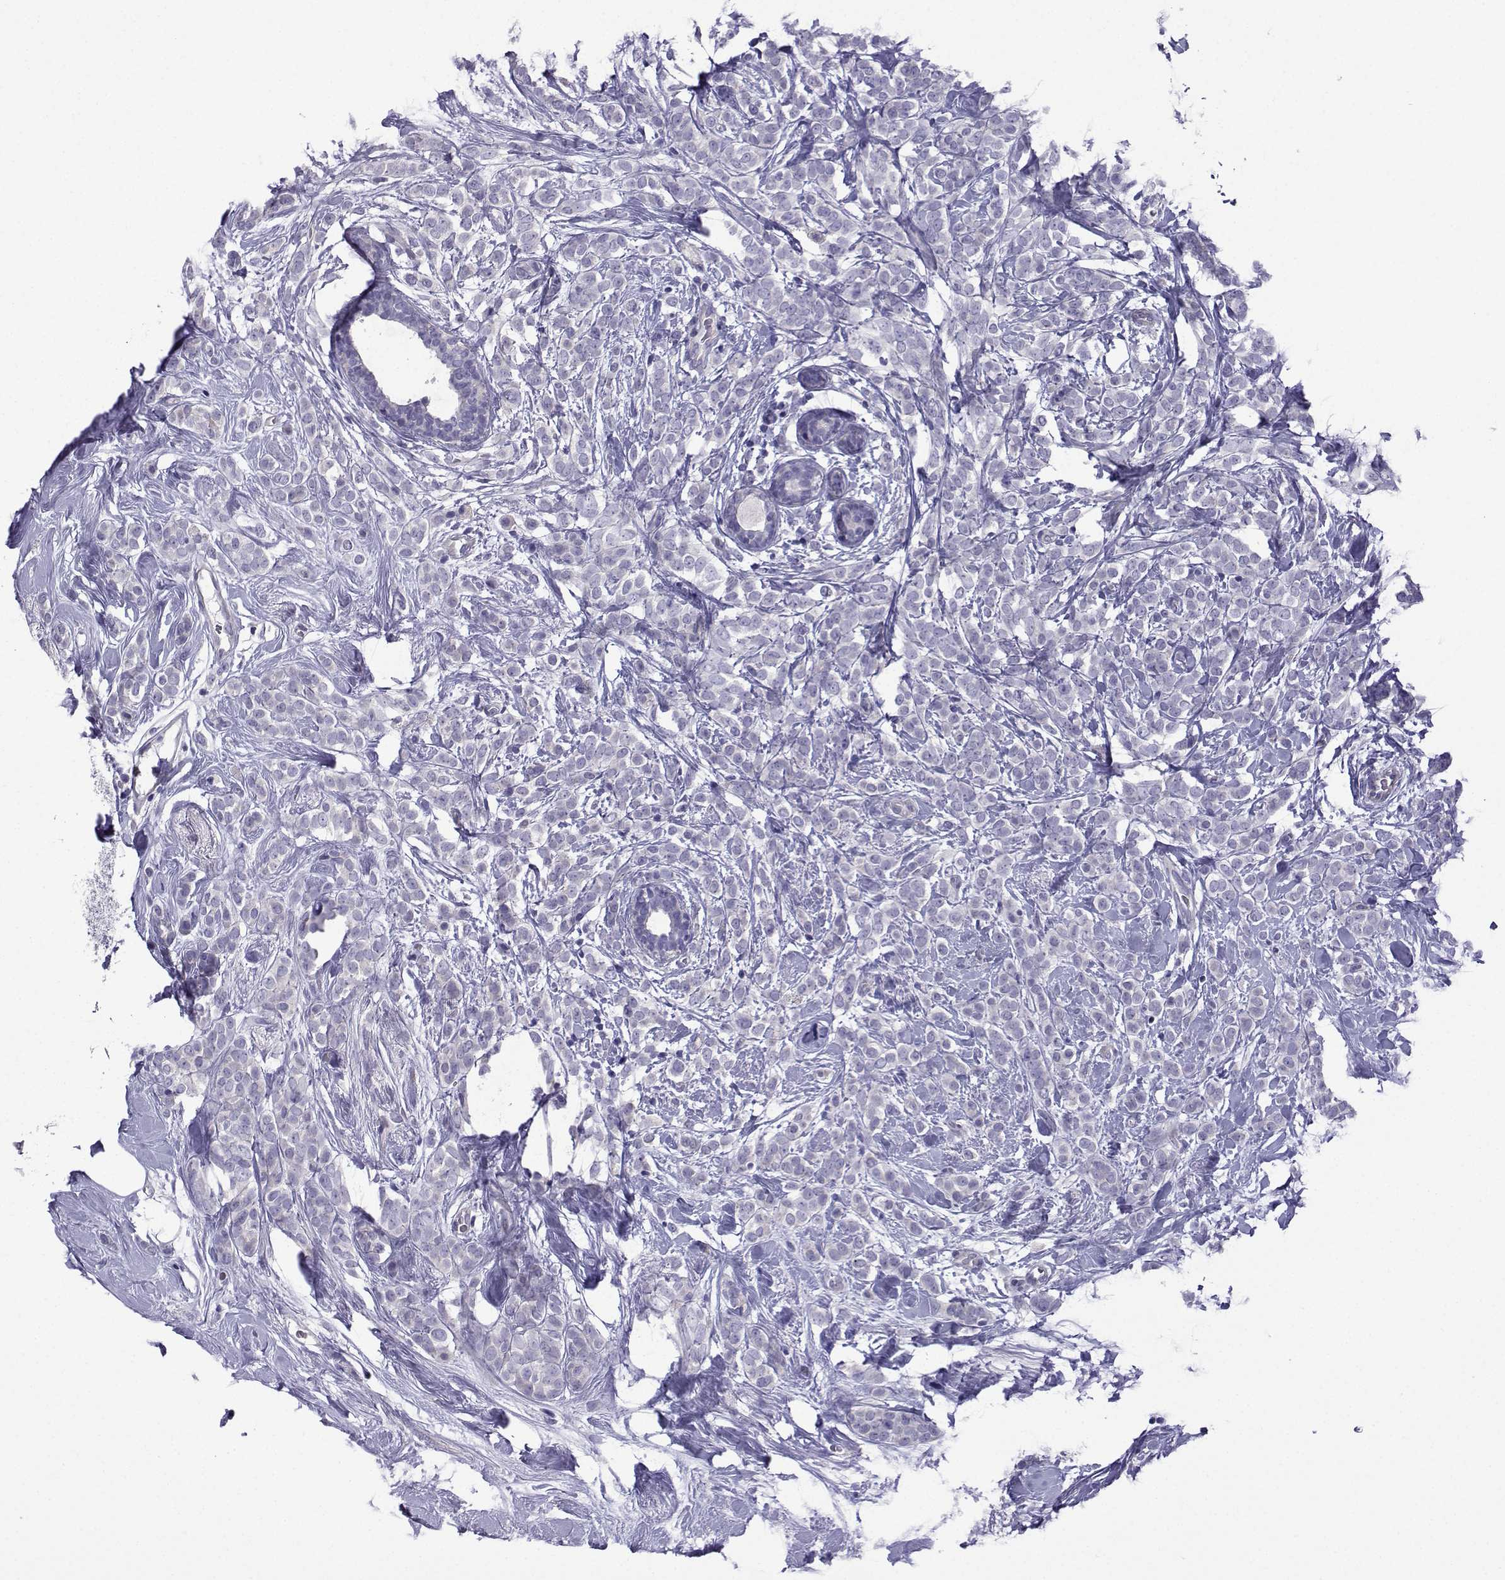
{"staining": {"intensity": "negative", "quantity": "none", "location": "none"}, "tissue": "breast cancer", "cell_type": "Tumor cells", "image_type": "cancer", "snomed": [{"axis": "morphology", "description": "Lobular carcinoma"}, {"axis": "topography", "description": "Breast"}], "caption": "This is an IHC micrograph of human breast cancer. There is no positivity in tumor cells.", "gene": "CFAP70", "patient": {"sex": "female", "age": 49}}